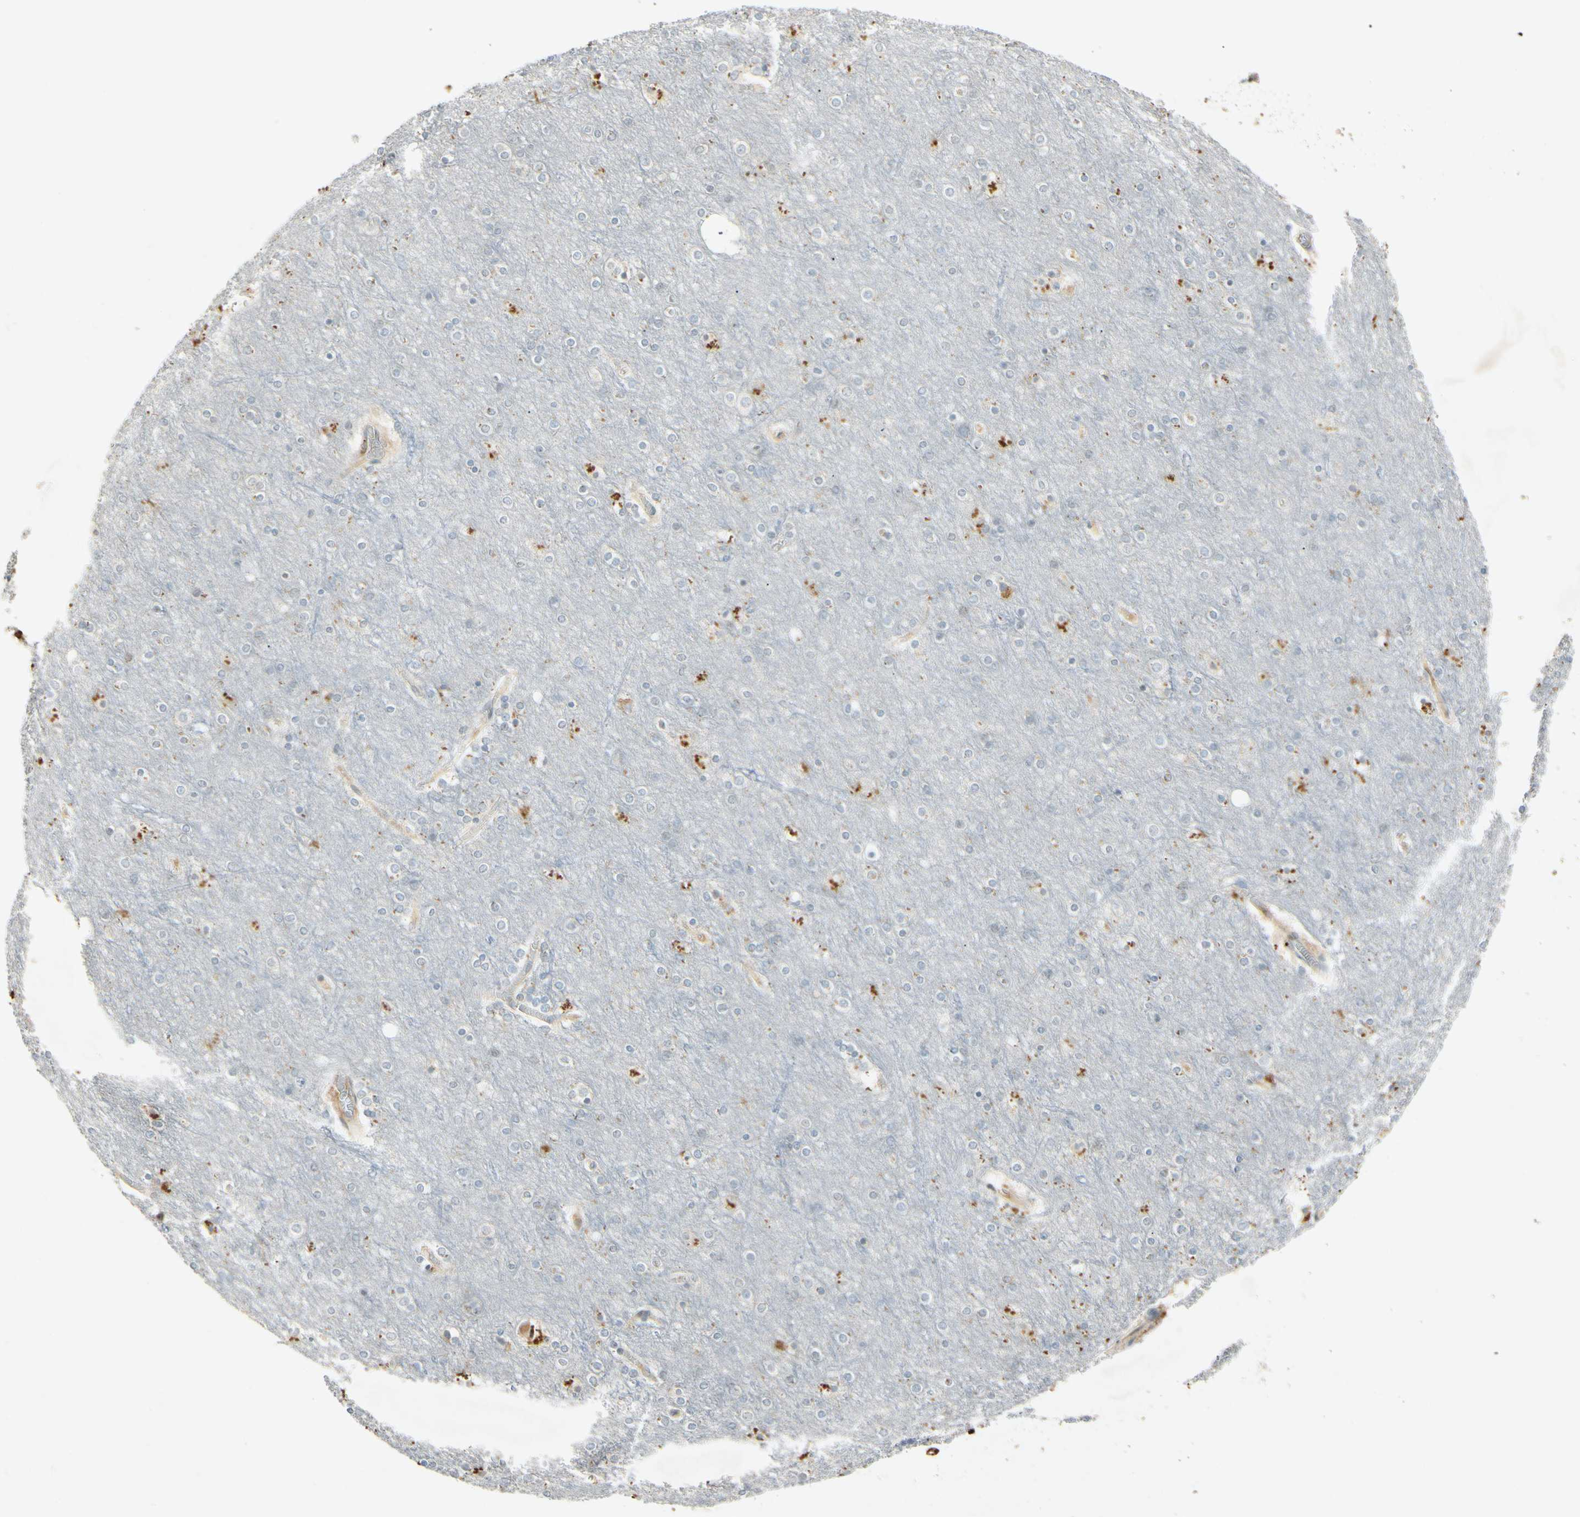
{"staining": {"intensity": "weak", "quantity": "25%-75%", "location": "cytoplasmic/membranous"}, "tissue": "cerebral cortex", "cell_type": "Endothelial cells", "image_type": "normal", "snomed": [{"axis": "morphology", "description": "Normal tissue, NOS"}, {"axis": "topography", "description": "Cerebral cortex"}], "caption": "Unremarkable cerebral cortex shows weak cytoplasmic/membranous staining in about 25%-75% of endothelial cells, visualized by immunohistochemistry.", "gene": "HSPA1B", "patient": {"sex": "female", "age": 54}}